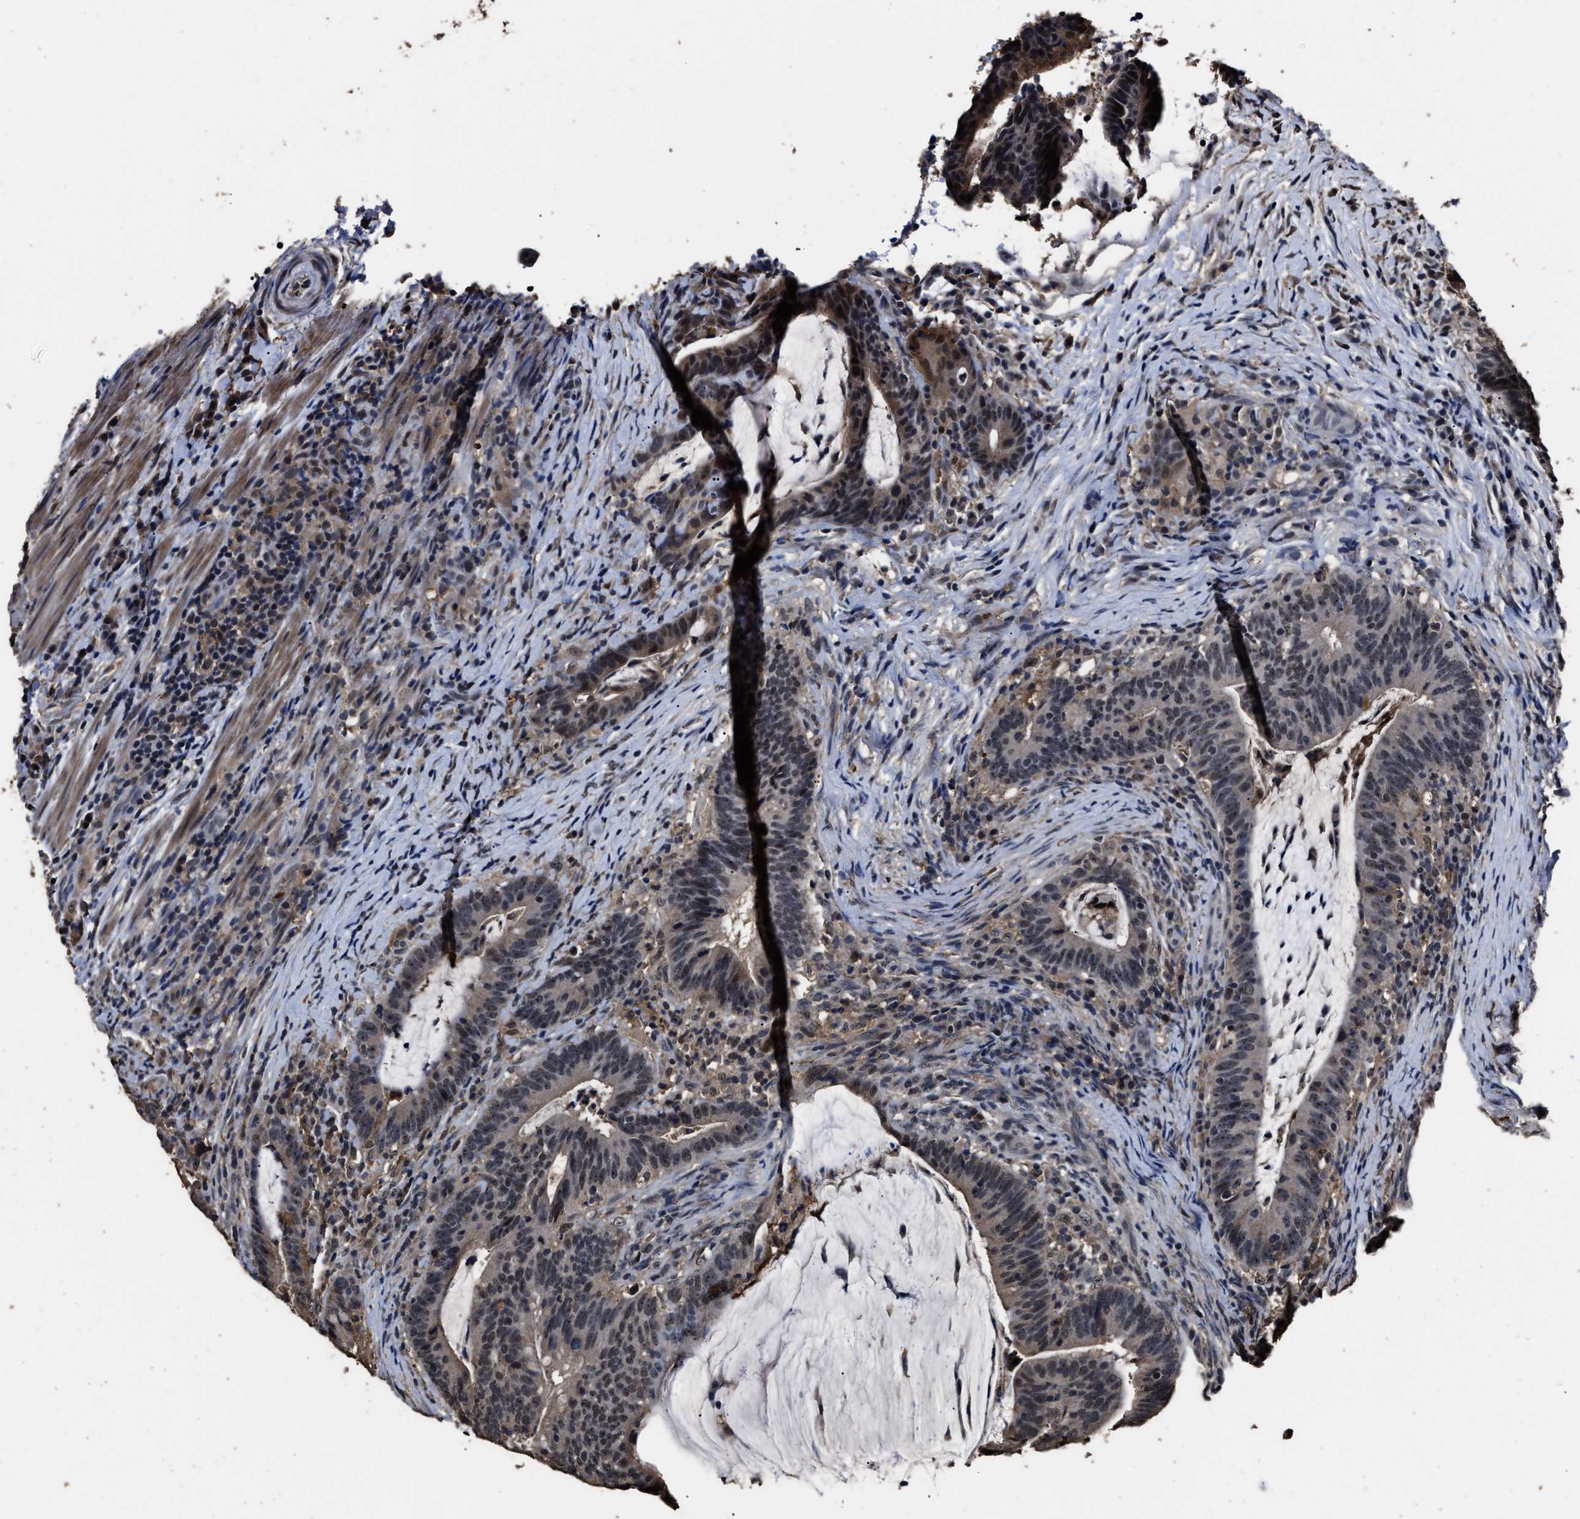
{"staining": {"intensity": "weak", "quantity": "<25%", "location": "nuclear"}, "tissue": "colorectal cancer", "cell_type": "Tumor cells", "image_type": "cancer", "snomed": [{"axis": "morphology", "description": "Adenocarcinoma, NOS"}, {"axis": "topography", "description": "Colon"}], "caption": "The immunohistochemistry micrograph has no significant positivity in tumor cells of adenocarcinoma (colorectal) tissue.", "gene": "RSBN1L", "patient": {"sex": "female", "age": 66}}